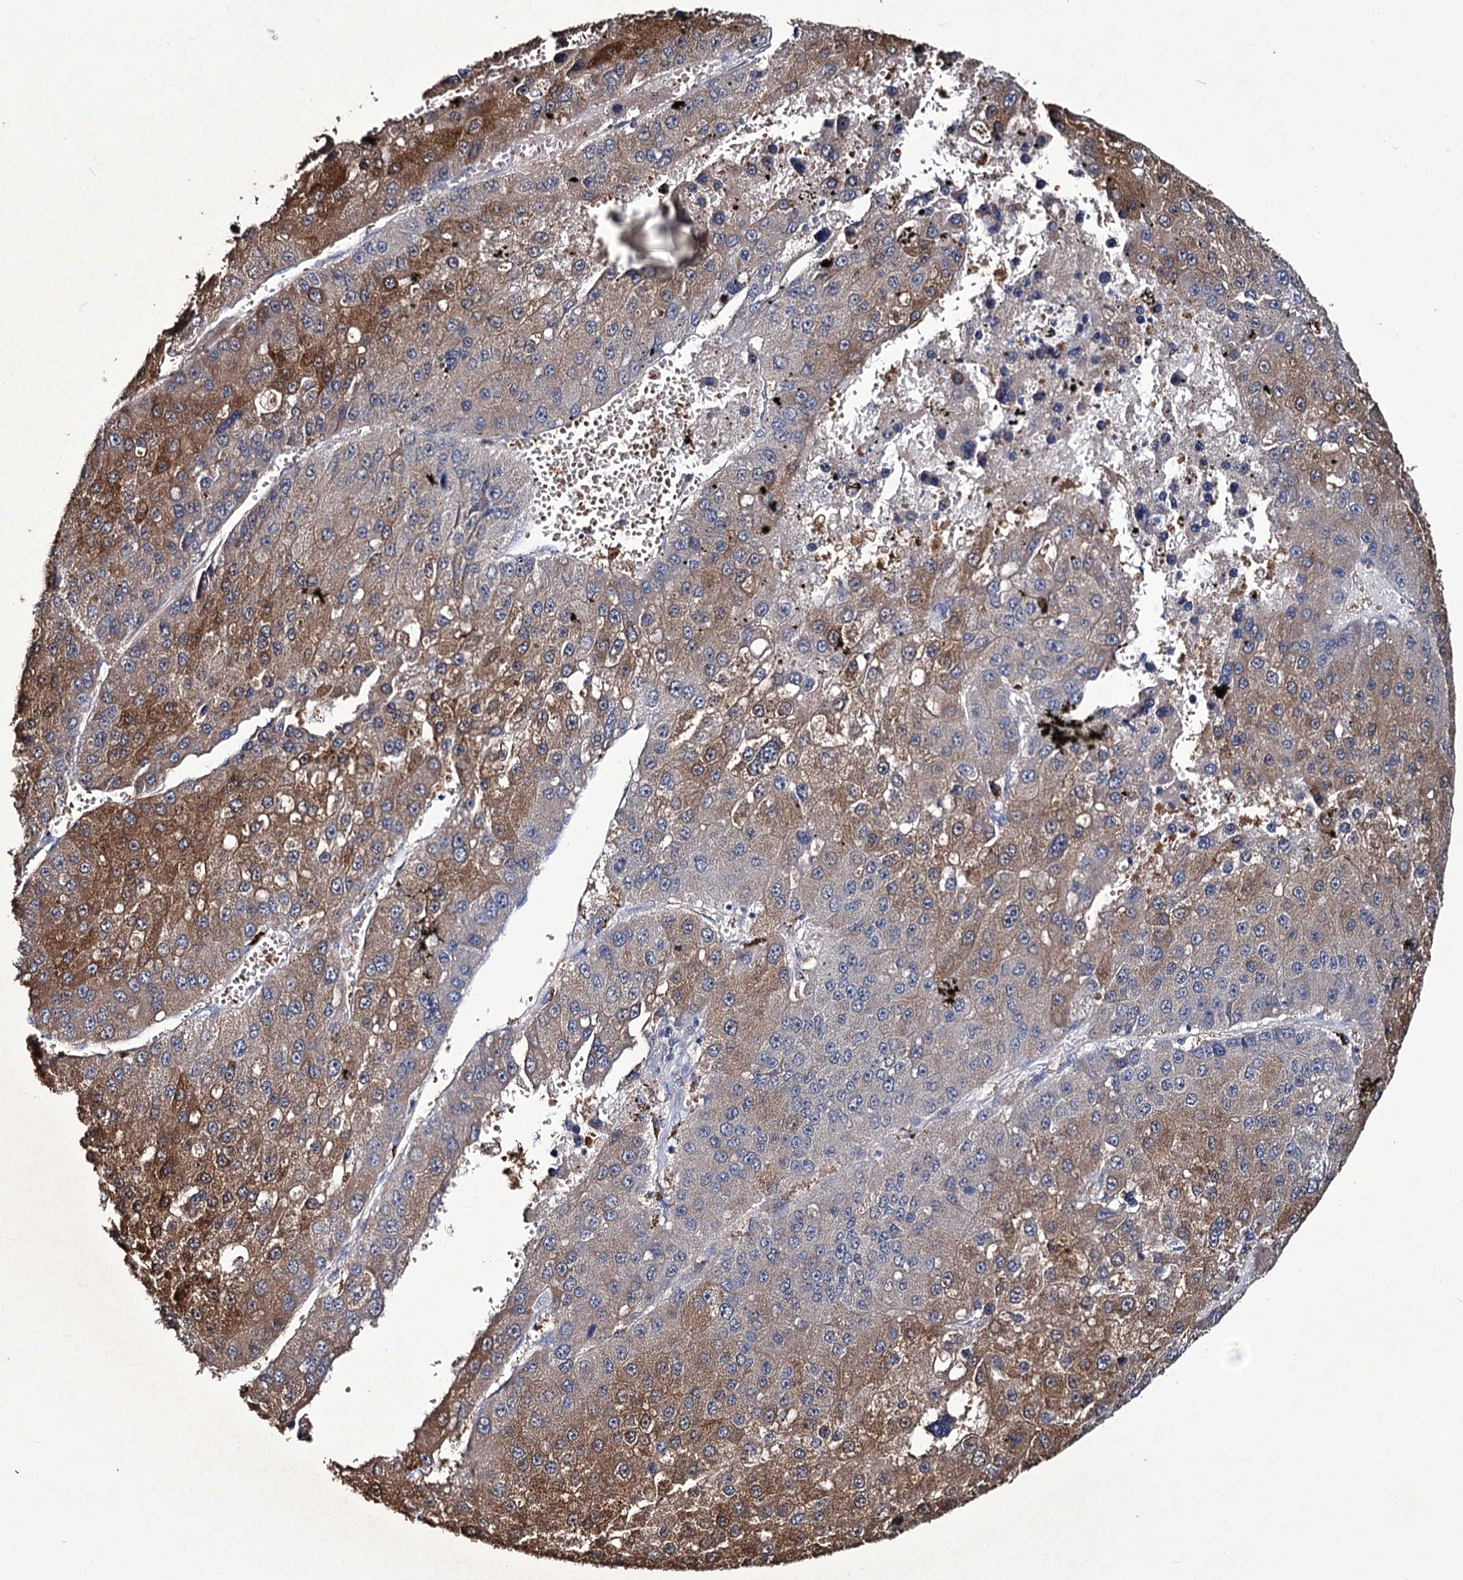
{"staining": {"intensity": "moderate", "quantity": ">75%", "location": "cytoplasmic/membranous"}, "tissue": "liver cancer", "cell_type": "Tumor cells", "image_type": "cancer", "snomed": [{"axis": "morphology", "description": "Carcinoma, Hepatocellular, NOS"}, {"axis": "topography", "description": "Liver"}], "caption": "This photomicrograph exhibits immunohistochemistry (IHC) staining of human liver hepatocellular carcinoma, with medium moderate cytoplasmic/membranous staining in about >75% of tumor cells.", "gene": "TUBGCP5", "patient": {"sex": "female", "age": 73}}